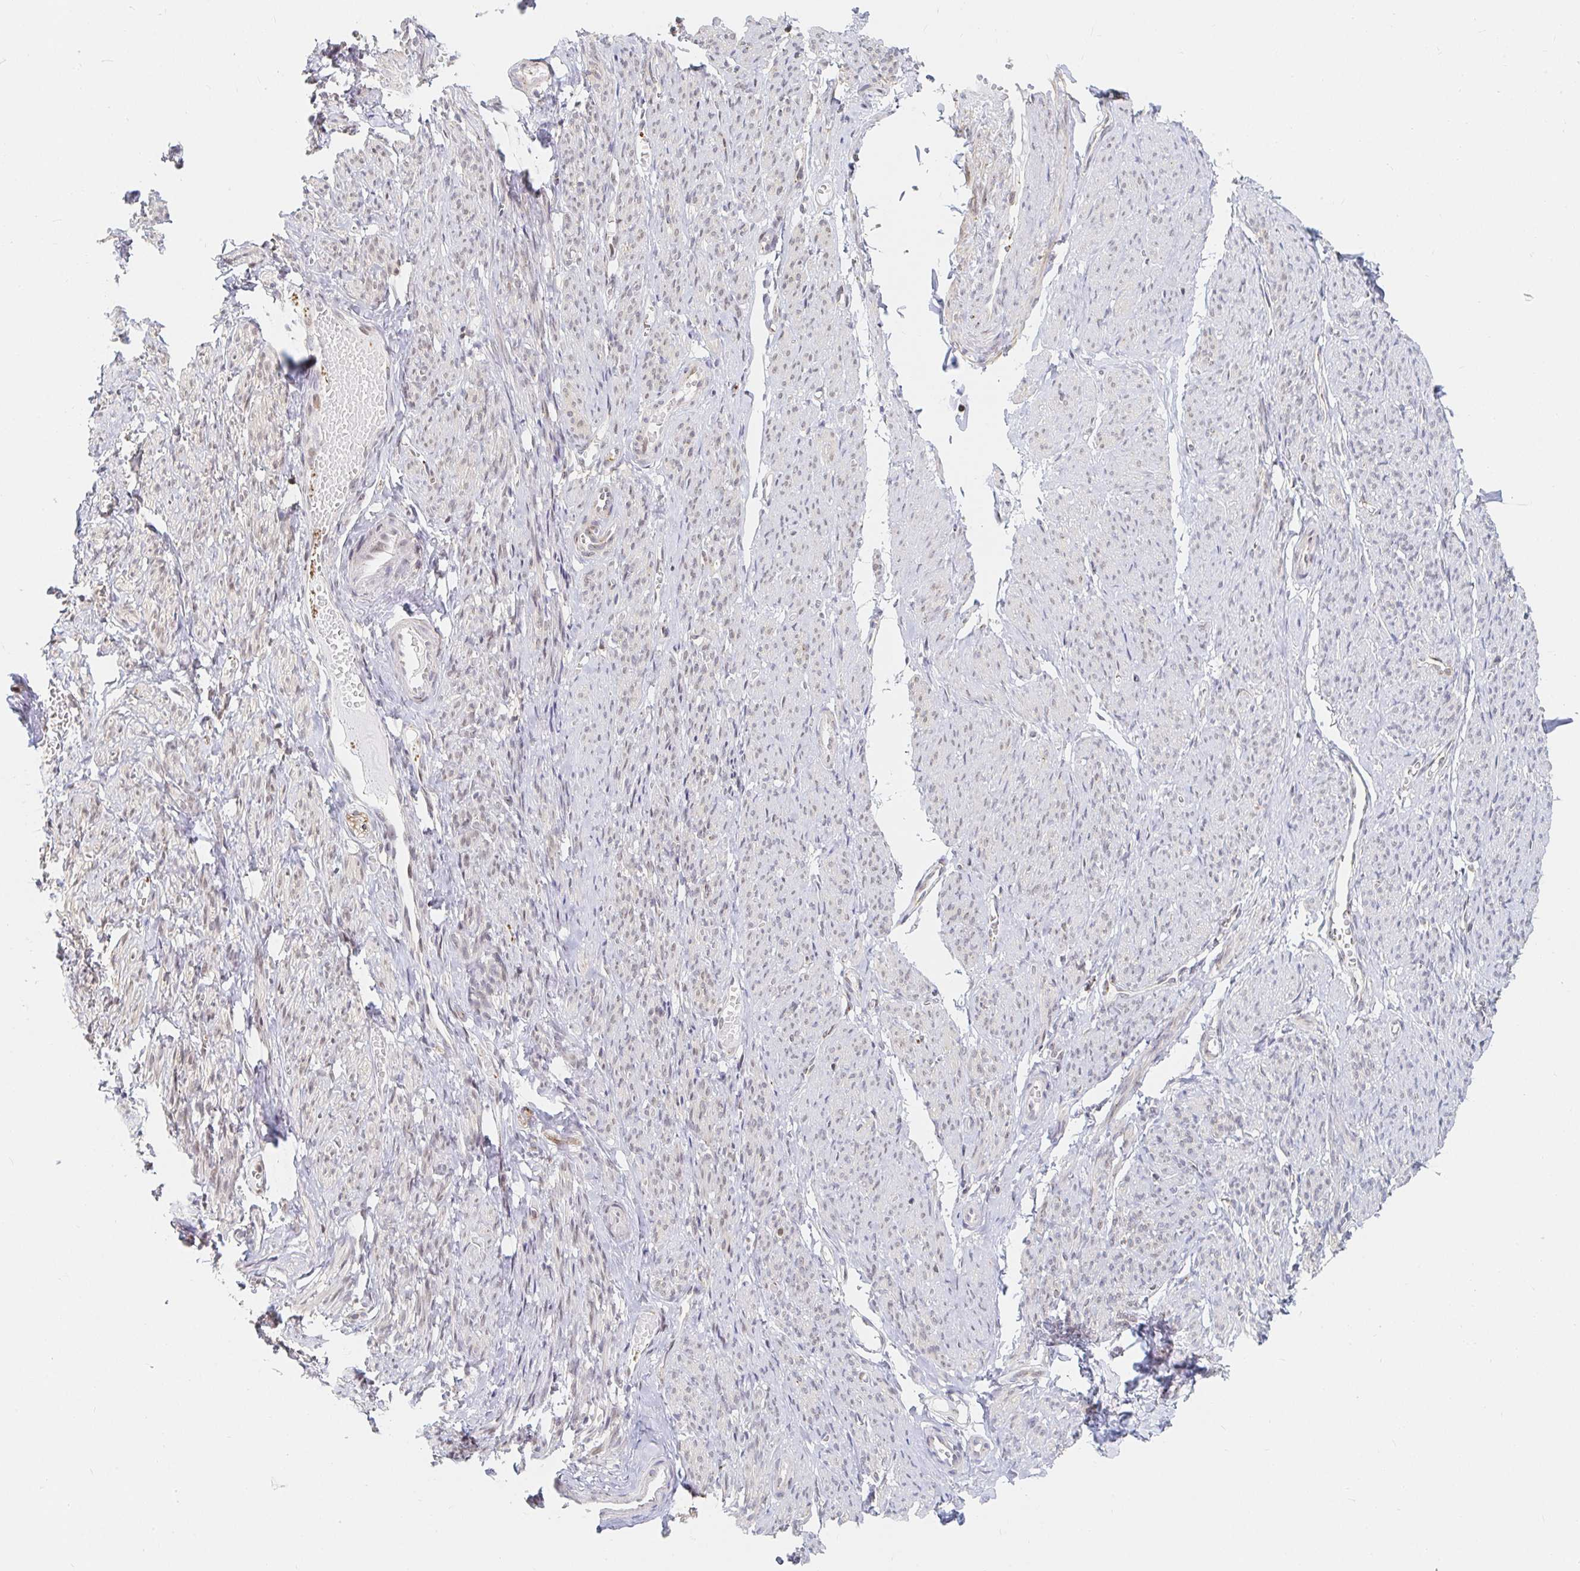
{"staining": {"intensity": "weak", "quantity": "25%-75%", "location": "nuclear"}, "tissue": "smooth muscle", "cell_type": "Smooth muscle cells", "image_type": "normal", "snomed": [{"axis": "morphology", "description": "Normal tissue, NOS"}, {"axis": "topography", "description": "Smooth muscle"}], "caption": "Immunohistochemical staining of normal smooth muscle exhibits 25%-75% levels of weak nuclear protein positivity in approximately 25%-75% of smooth muscle cells.", "gene": "CHD2", "patient": {"sex": "female", "age": 65}}